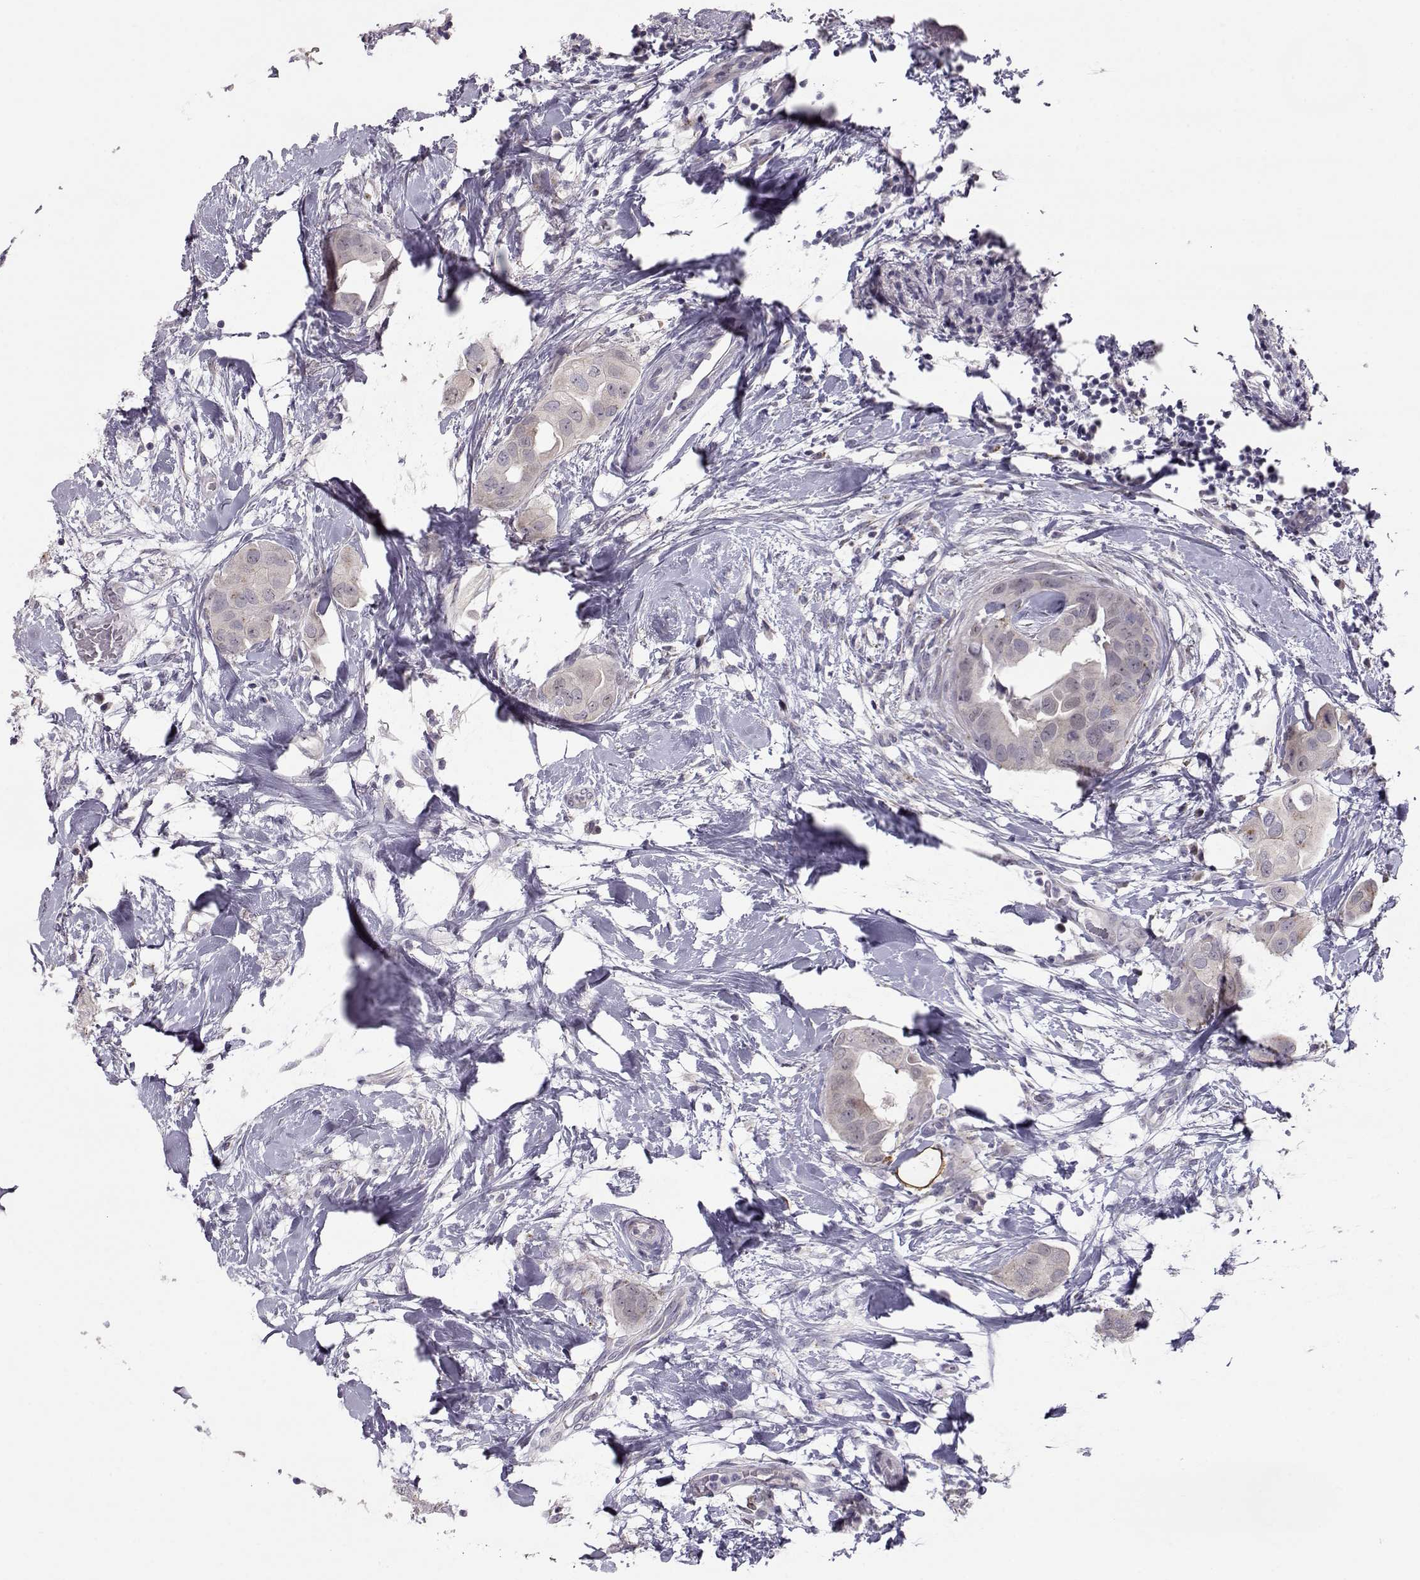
{"staining": {"intensity": "moderate", "quantity": "<25%", "location": "cytoplasmic/membranous"}, "tissue": "breast cancer", "cell_type": "Tumor cells", "image_type": "cancer", "snomed": [{"axis": "morphology", "description": "Normal tissue, NOS"}, {"axis": "morphology", "description": "Duct carcinoma"}, {"axis": "topography", "description": "Breast"}], "caption": "Immunohistochemistry (DAB) staining of human breast cancer (invasive ductal carcinoma) reveals moderate cytoplasmic/membranous protein expression in about <25% of tumor cells. (brown staining indicates protein expression, while blue staining denotes nuclei).", "gene": "NPVF", "patient": {"sex": "female", "age": 40}}